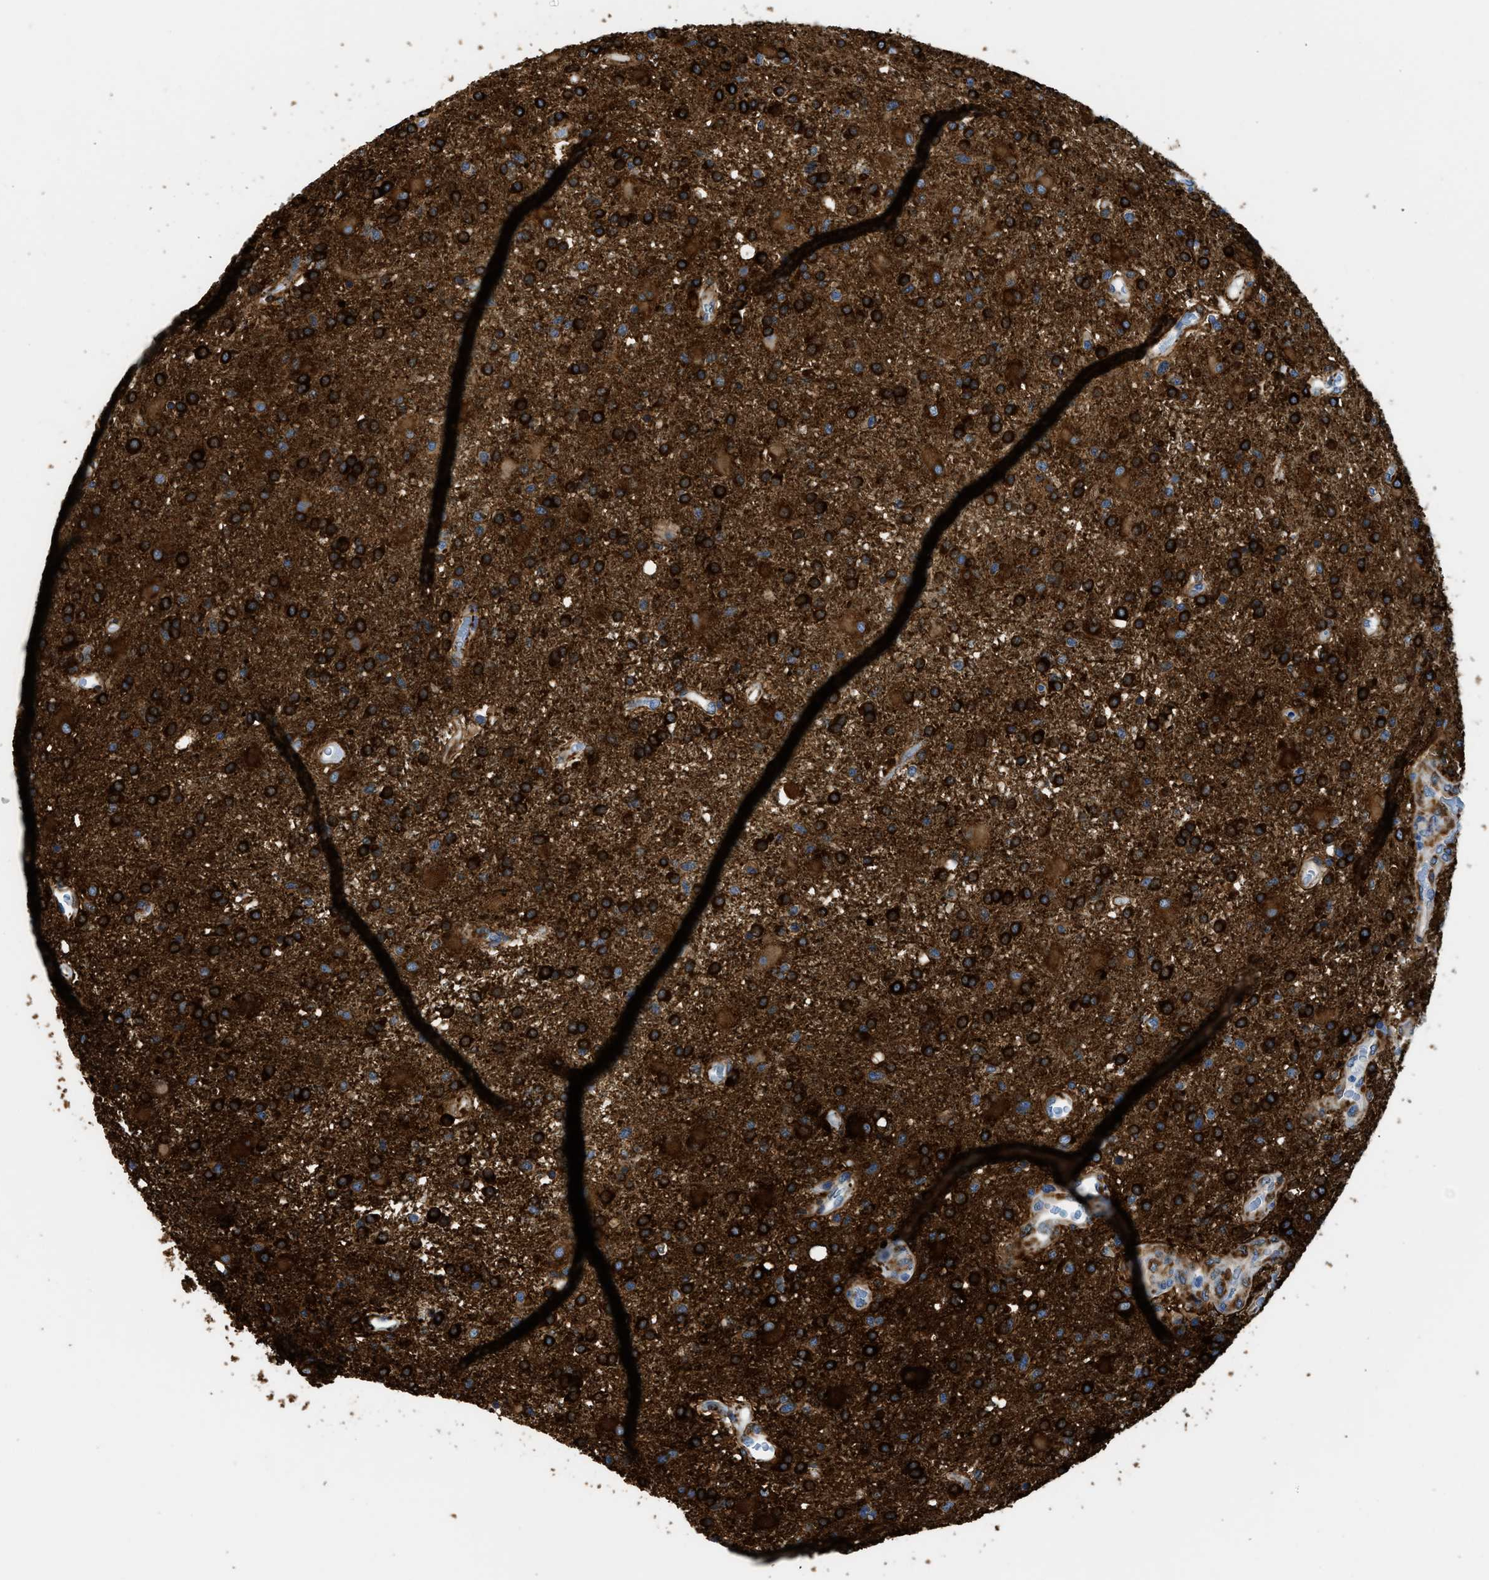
{"staining": {"intensity": "strong", "quantity": ">75%", "location": "cytoplasmic/membranous"}, "tissue": "glioma", "cell_type": "Tumor cells", "image_type": "cancer", "snomed": [{"axis": "morphology", "description": "Glioma, malignant, High grade"}, {"axis": "topography", "description": "Brain"}], "caption": "A micrograph of glioma stained for a protein reveals strong cytoplasmic/membranous brown staining in tumor cells.", "gene": "ZSWIM5", "patient": {"sex": "male", "age": 72}}